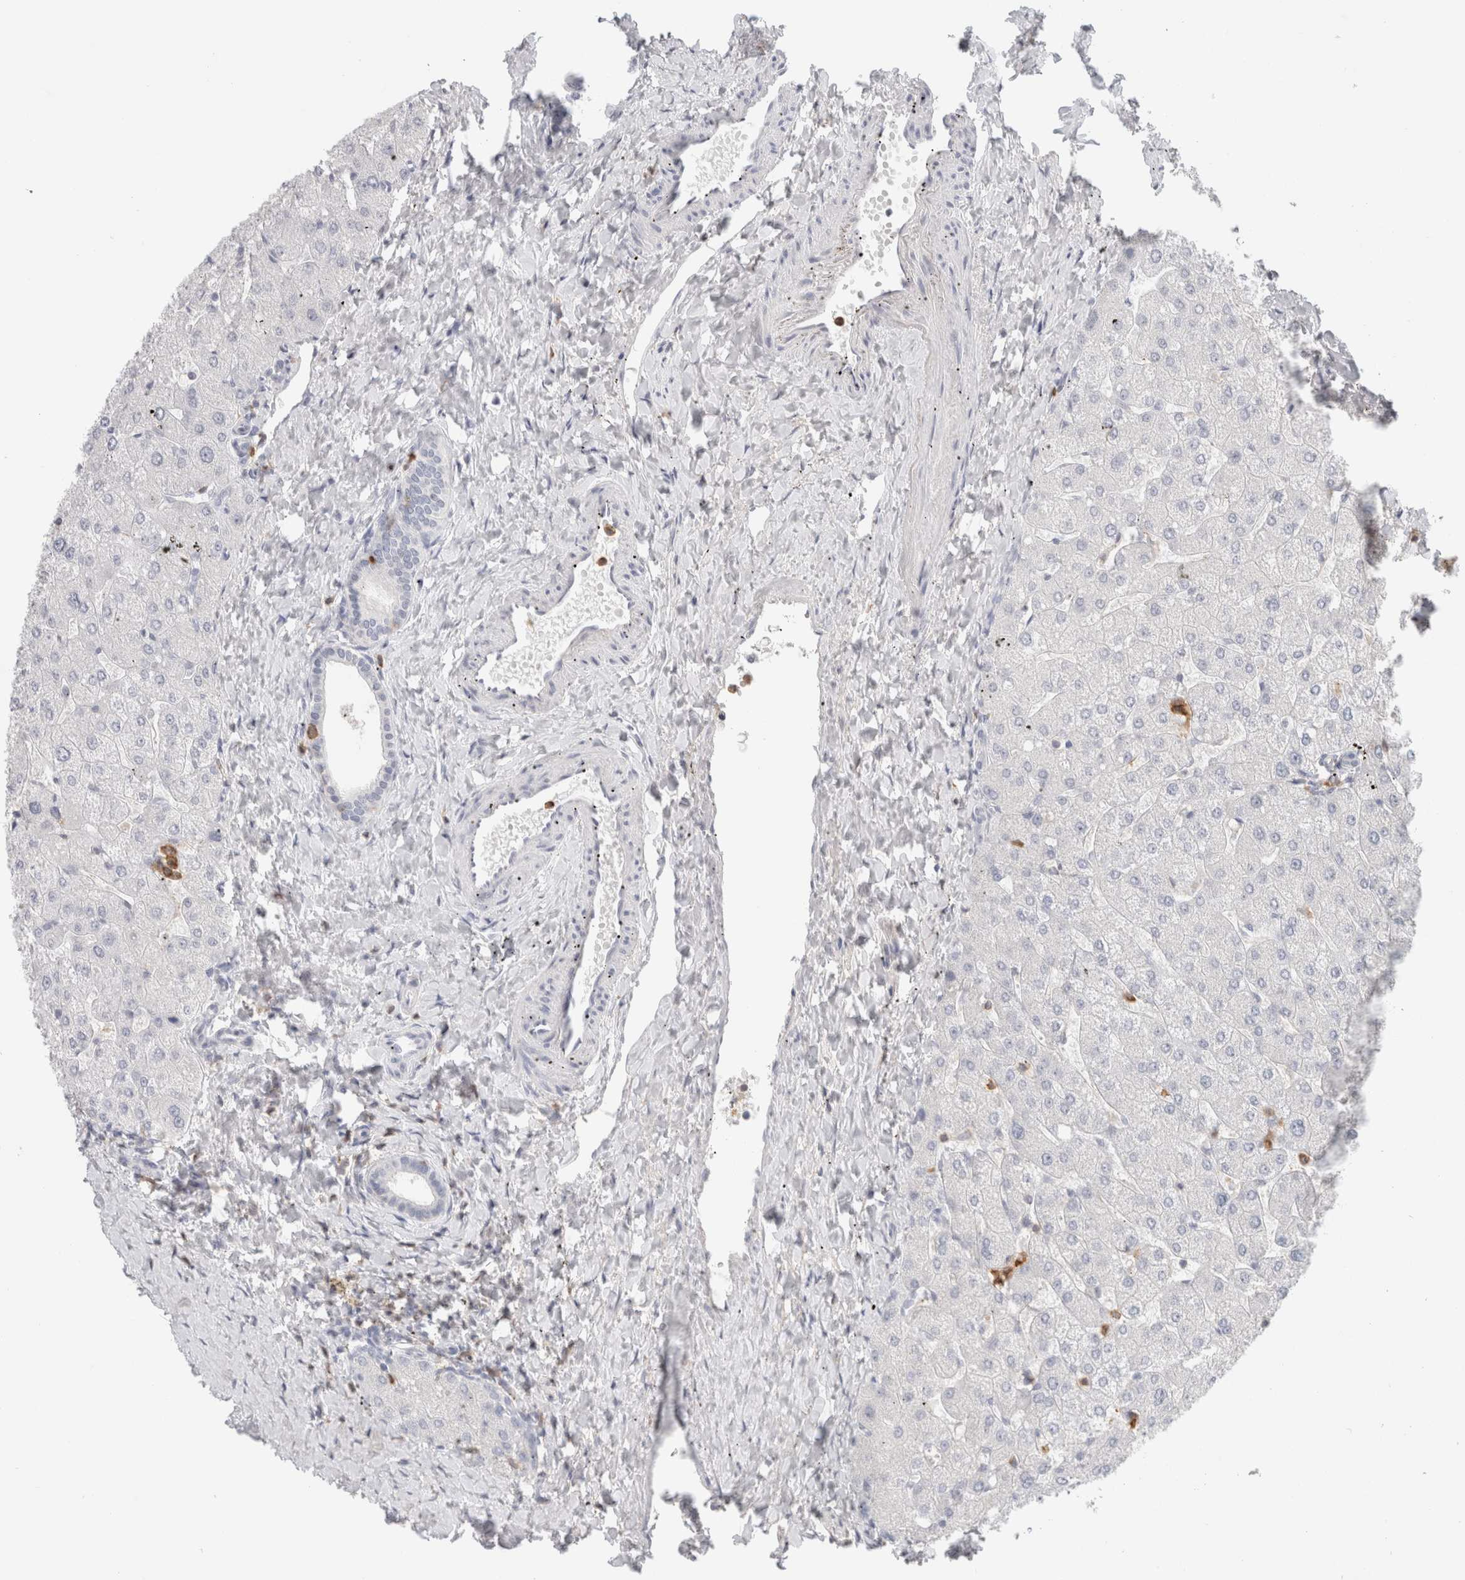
{"staining": {"intensity": "negative", "quantity": "none", "location": "none"}, "tissue": "liver", "cell_type": "Cholangiocytes", "image_type": "normal", "snomed": [{"axis": "morphology", "description": "Normal tissue, NOS"}, {"axis": "topography", "description": "Liver"}], "caption": "Protein analysis of benign liver exhibits no significant positivity in cholangiocytes.", "gene": "P2RY2", "patient": {"sex": "male", "age": 55}}